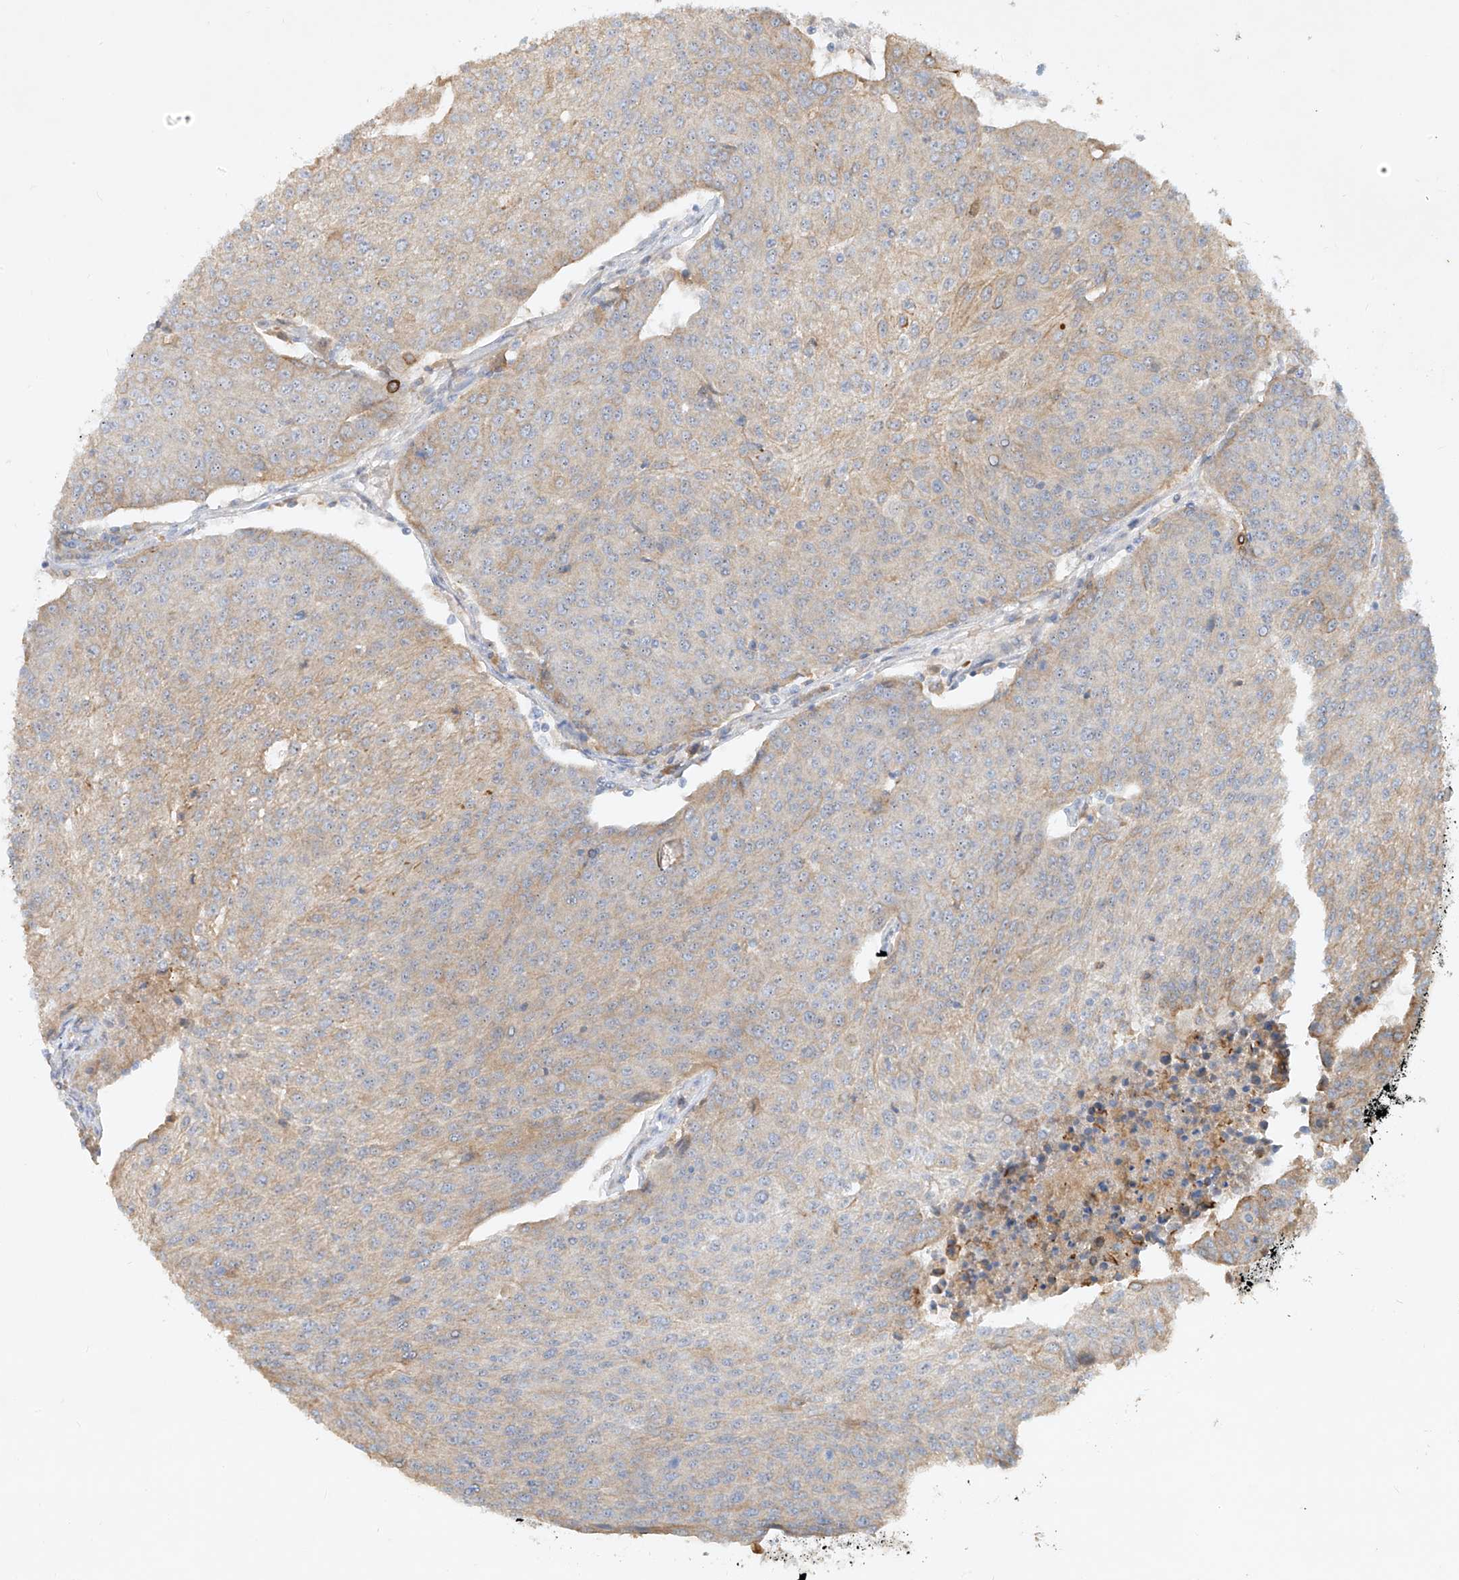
{"staining": {"intensity": "weak", "quantity": "<25%", "location": "cytoplasmic/membranous"}, "tissue": "urothelial cancer", "cell_type": "Tumor cells", "image_type": "cancer", "snomed": [{"axis": "morphology", "description": "Urothelial carcinoma, High grade"}, {"axis": "topography", "description": "Urinary bladder"}], "caption": "The histopathology image exhibits no staining of tumor cells in urothelial carcinoma (high-grade).", "gene": "KPNA7", "patient": {"sex": "female", "age": 85}}